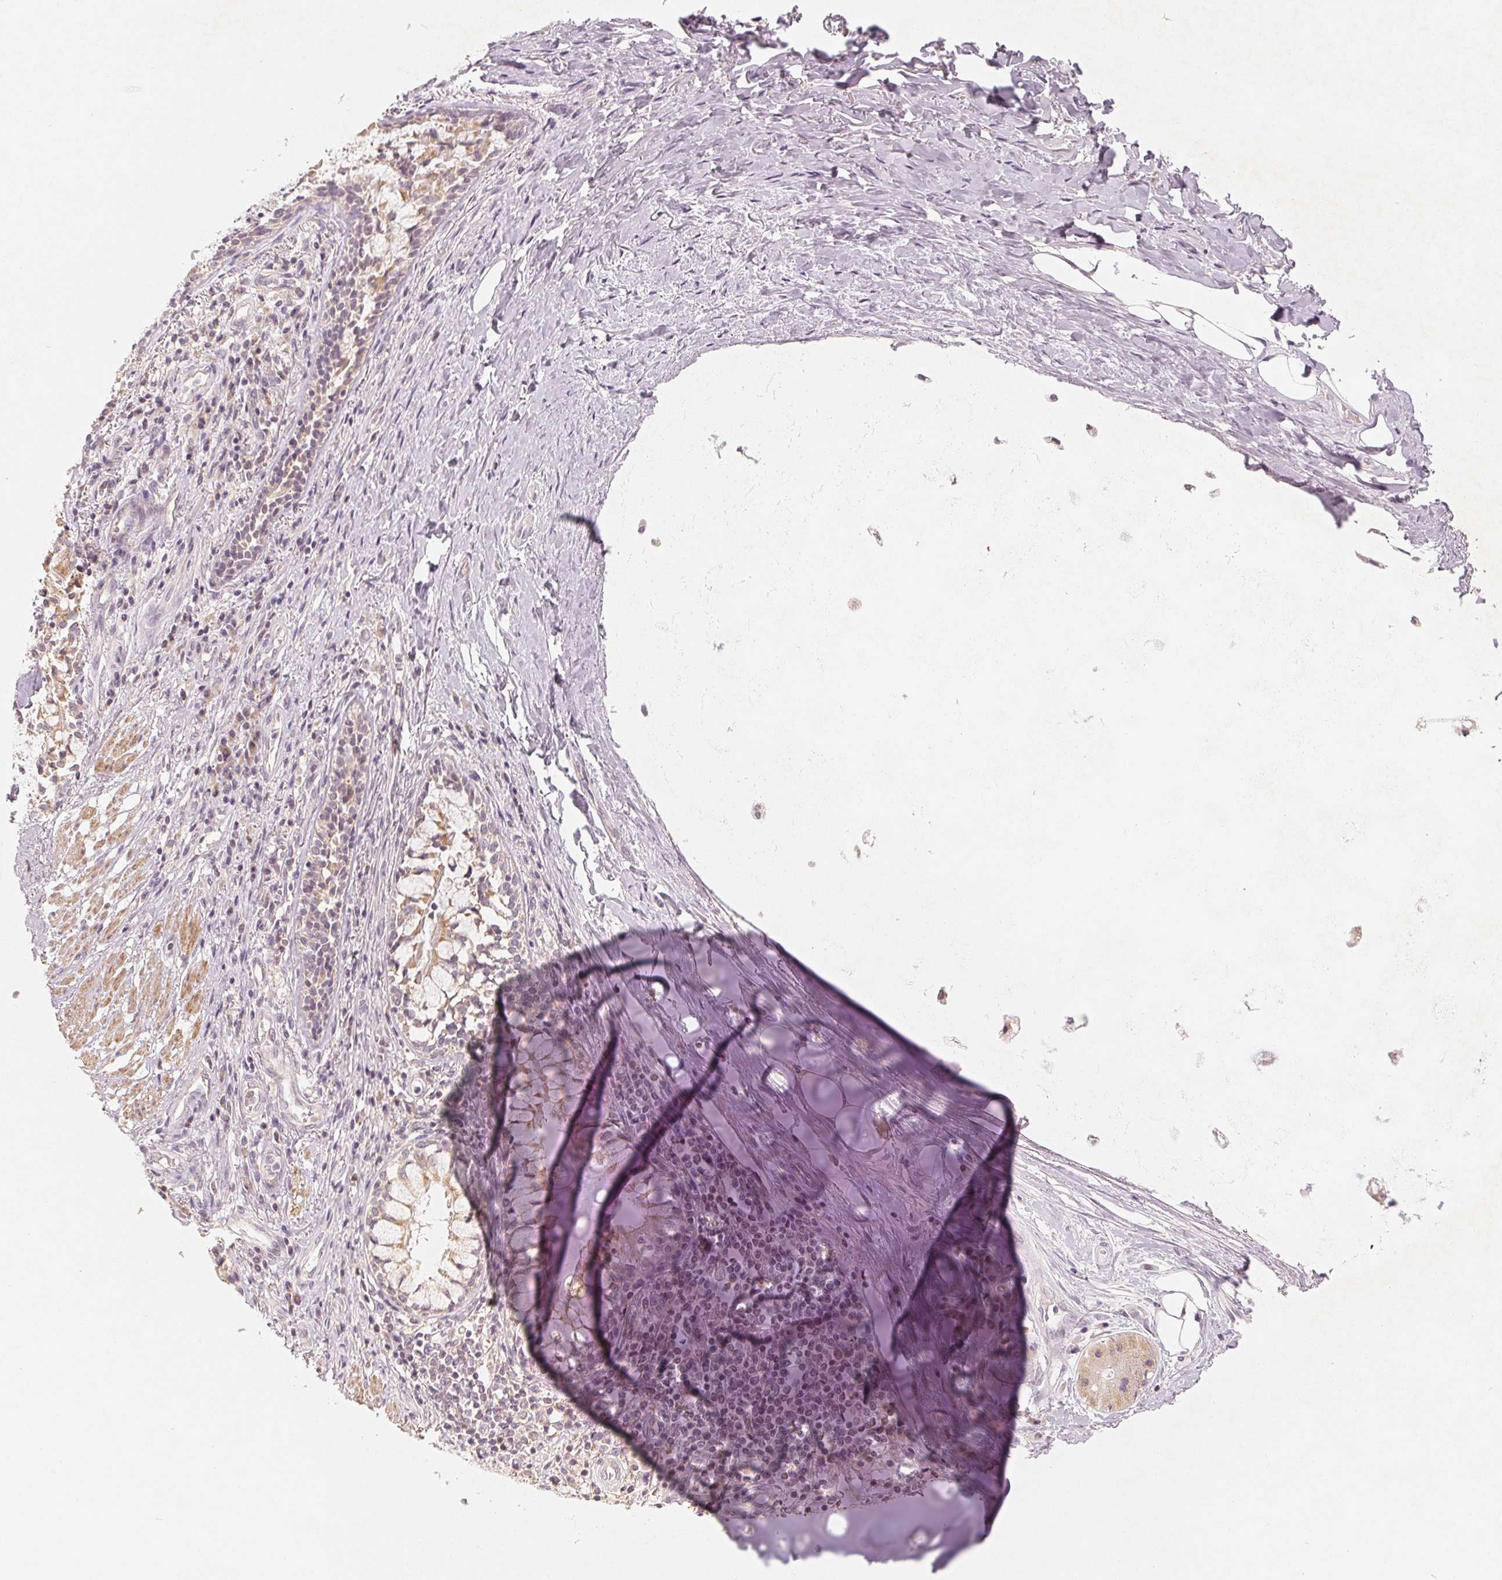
{"staining": {"intensity": "negative", "quantity": "none", "location": "none"}, "tissue": "adipose tissue", "cell_type": "Adipocytes", "image_type": "normal", "snomed": [{"axis": "morphology", "description": "Normal tissue, NOS"}, {"axis": "topography", "description": "Cartilage tissue"}, {"axis": "topography", "description": "Bronchus"}], "caption": "High power microscopy image of an immunohistochemistry histopathology image of normal adipose tissue, revealing no significant expression in adipocytes. (DAB (3,3'-diaminobenzidine) immunohistochemistry (IHC), high magnification).", "gene": "GHITM", "patient": {"sex": "male", "age": 64}}